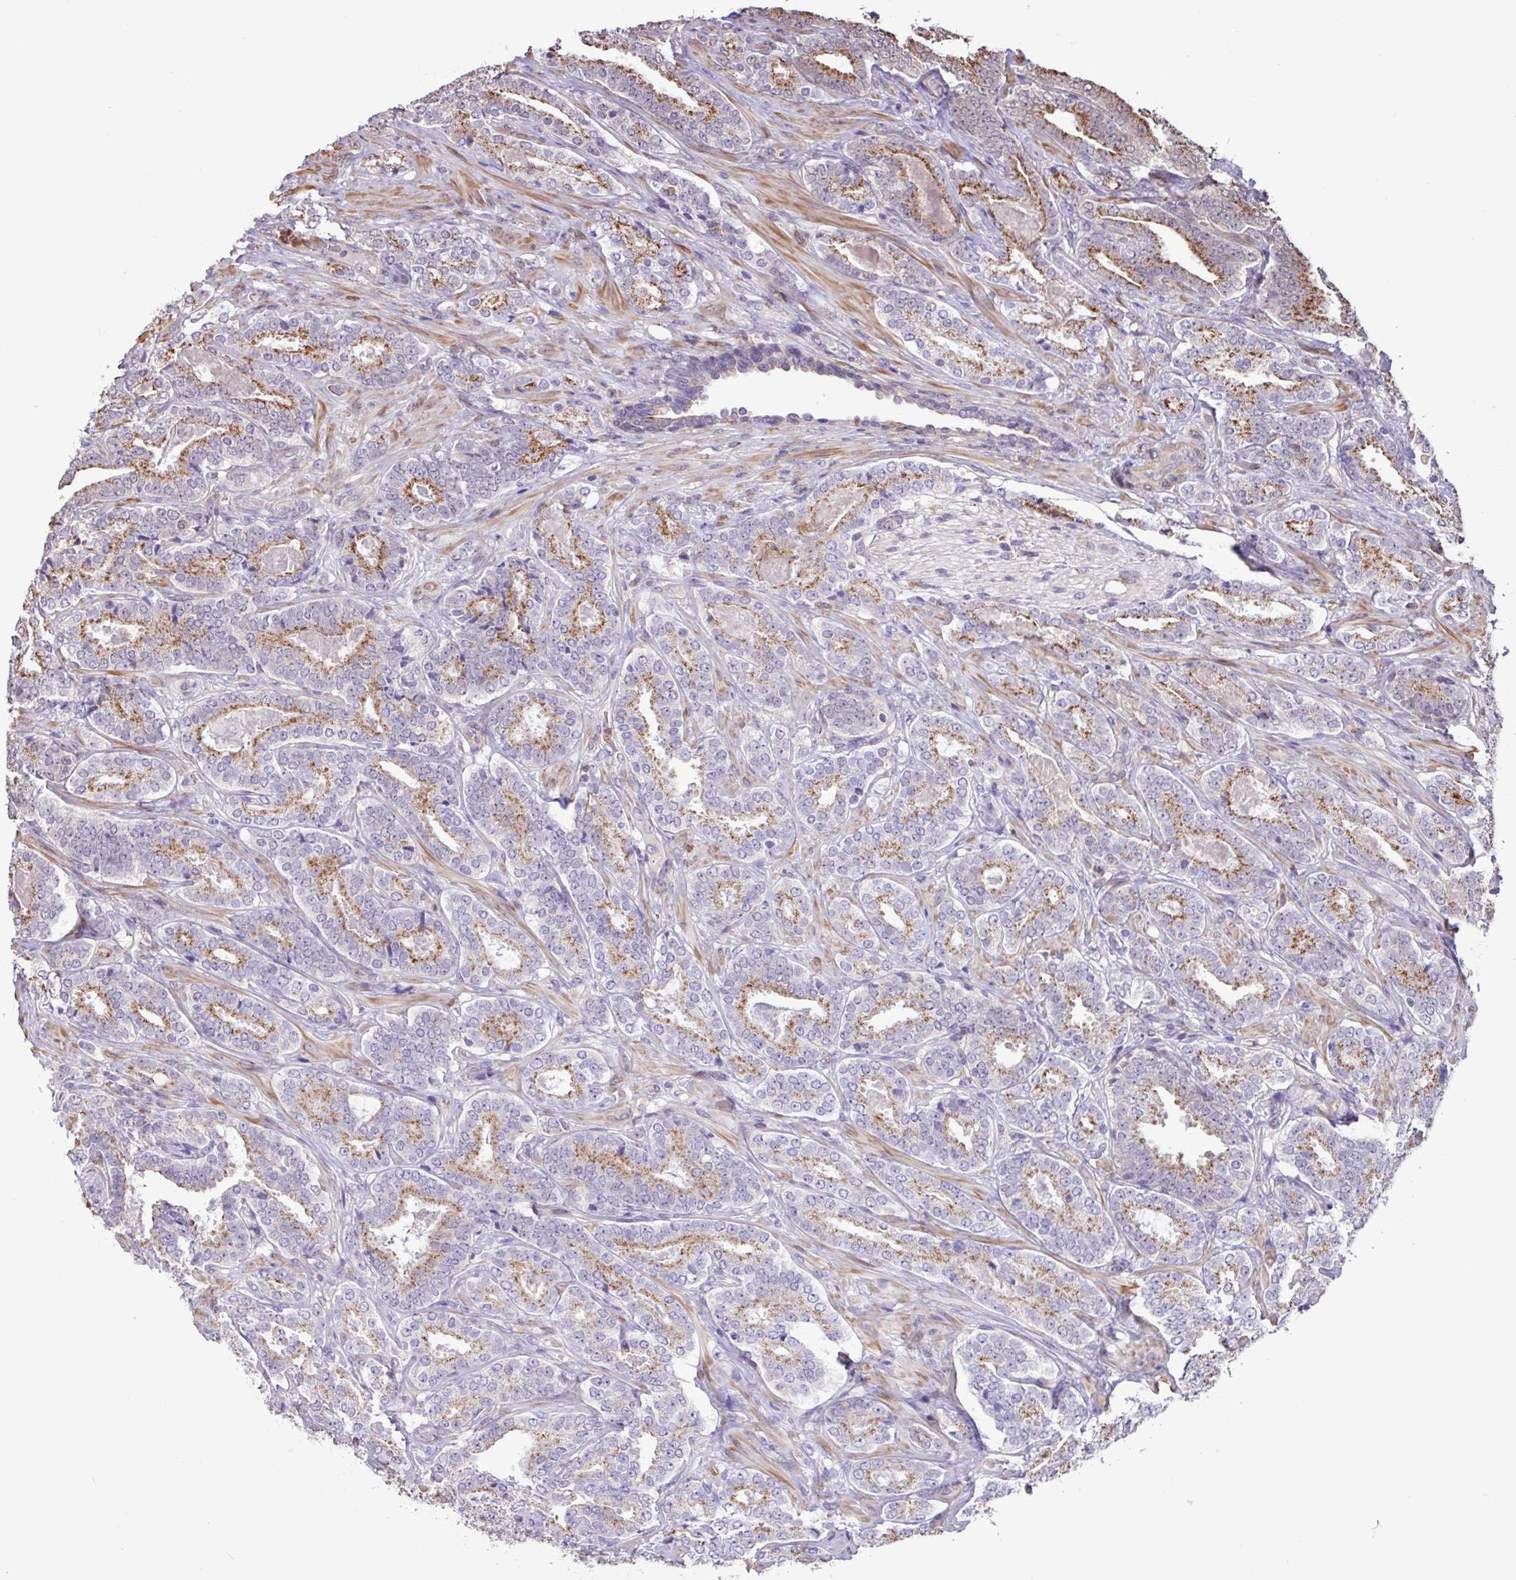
{"staining": {"intensity": "moderate", "quantity": "25%-75%", "location": "cytoplasmic/membranous"}, "tissue": "prostate cancer", "cell_type": "Tumor cells", "image_type": "cancer", "snomed": [{"axis": "morphology", "description": "Adenocarcinoma, High grade"}, {"axis": "topography", "description": "Prostate"}], "caption": "Adenocarcinoma (high-grade) (prostate) stained for a protein demonstrates moderate cytoplasmic/membranous positivity in tumor cells.", "gene": "CHST11", "patient": {"sex": "male", "age": 65}}